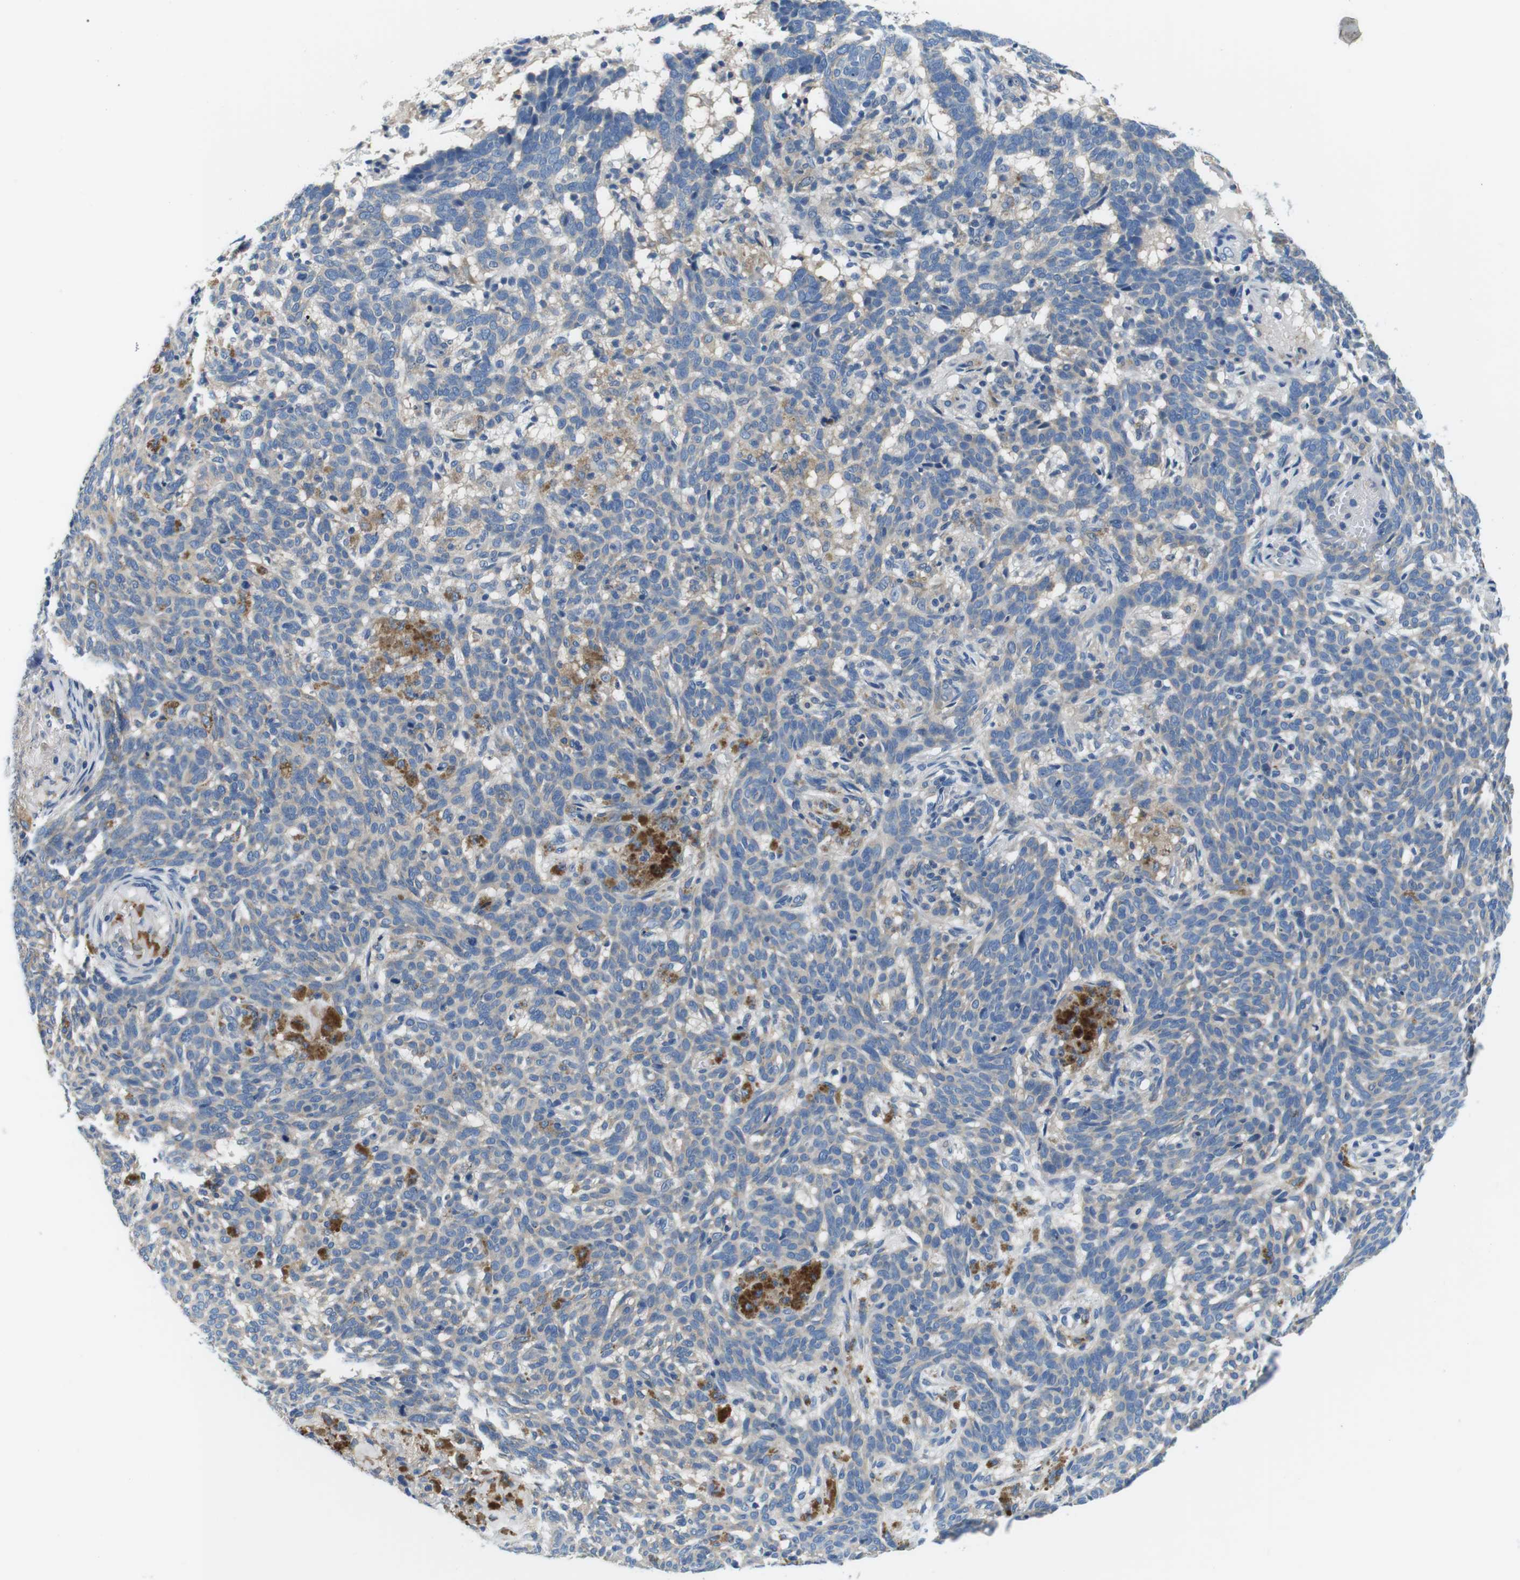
{"staining": {"intensity": "weak", "quantity": "<25%", "location": "cytoplasmic/membranous"}, "tissue": "skin cancer", "cell_type": "Tumor cells", "image_type": "cancer", "snomed": [{"axis": "morphology", "description": "Basal cell carcinoma"}, {"axis": "topography", "description": "Skin"}], "caption": "This is a histopathology image of immunohistochemistry (IHC) staining of skin cancer, which shows no positivity in tumor cells.", "gene": "DENND4C", "patient": {"sex": "male", "age": 85}}